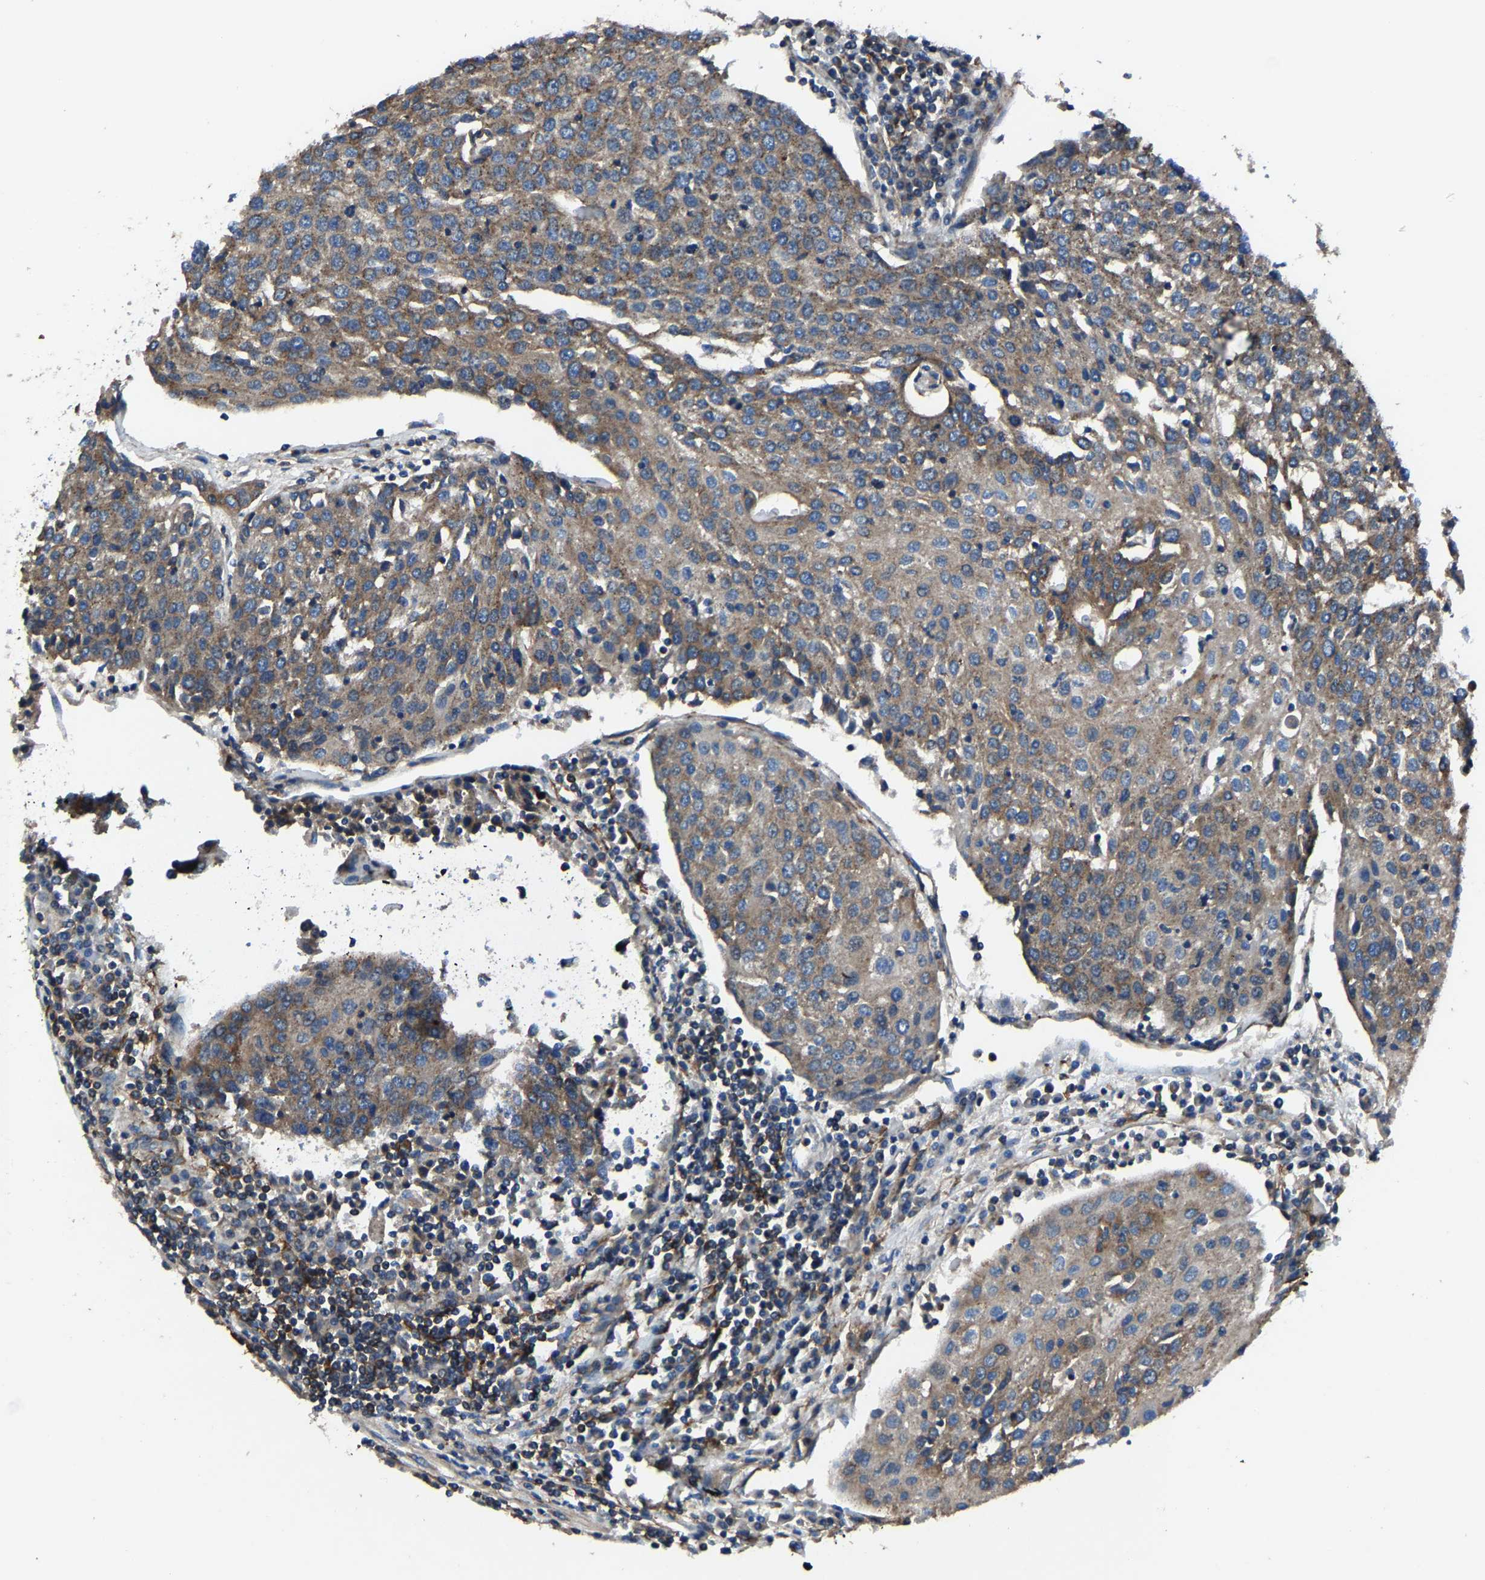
{"staining": {"intensity": "moderate", "quantity": ">75%", "location": "cytoplasmic/membranous"}, "tissue": "urothelial cancer", "cell_type": "Tumor cells", "image_type": "cancer", "snomed": [{"axis": "morphology", "description": "Urothelial carcinoma, High grade"}, {"axis": "topography", "description": "Urinary bladder"}], "caption": "Moderate cytoplasmic/membranous expression is present in about >75% of tumor cells in urothelial cancer.", "gene": "KIAA1958", "patient": {"sex": "female", "age": 85}}